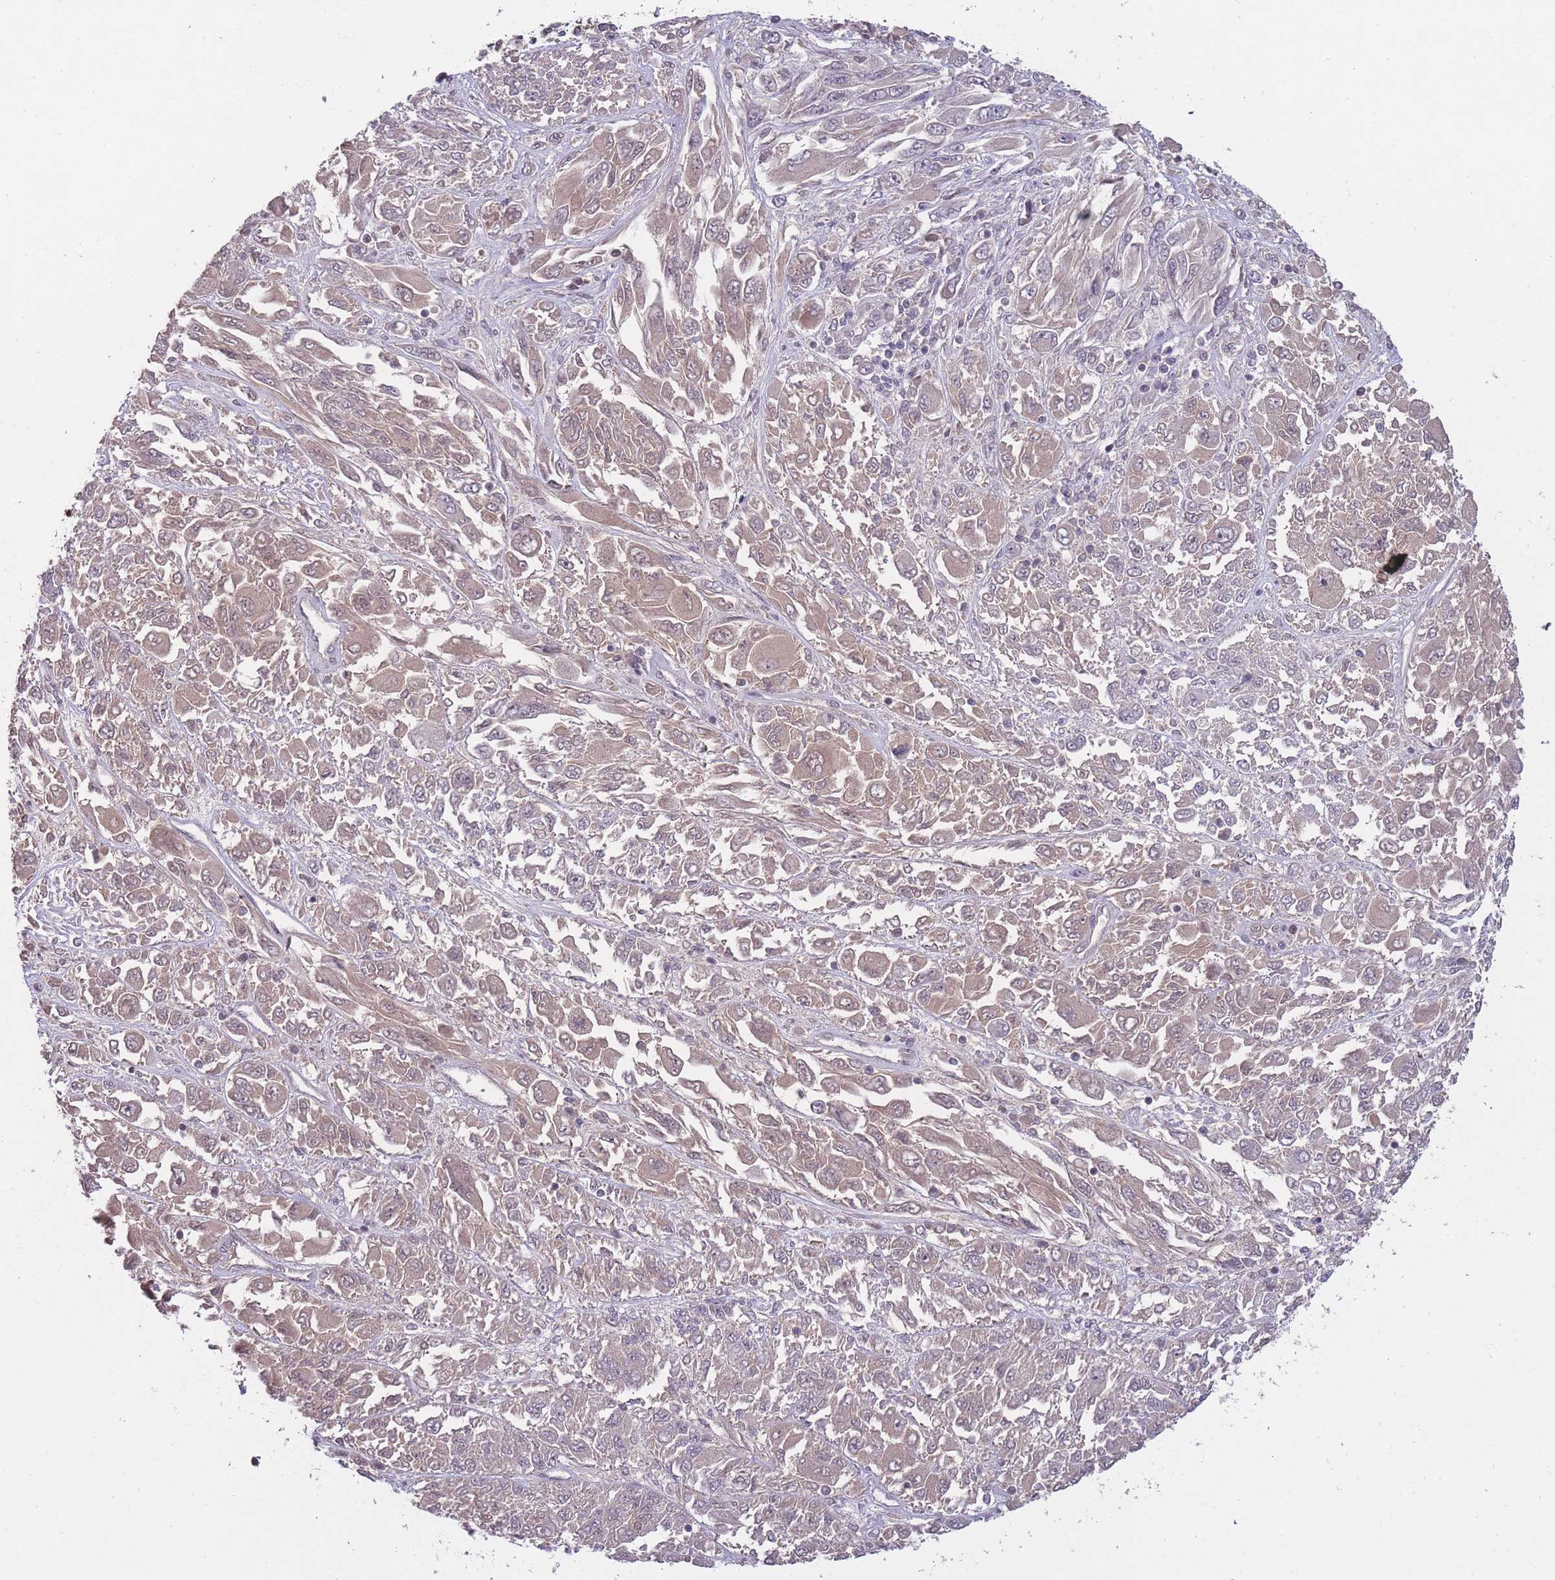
{"staining": {"intensity": "weak", "quantity": ">75%", "location": "cytoplasmic/membranous"}, "tissue": "melanoma", "cell_type": "Tumor cells", "image_type": "cancer", "snomed": [{"axis": "morphology", "description": "Malignant melanoma, NOS"}, {"axis": "topography", "description": "Skin"}], "caption": "Weak cytoplasmic/membranous positivity for a protein is appreciated in approximately >75% of tumor cells of melanoma using immunohistochemistry.", "gene": "ADCYAP1R1", "patient": {"sex": "female", "age": 91}}